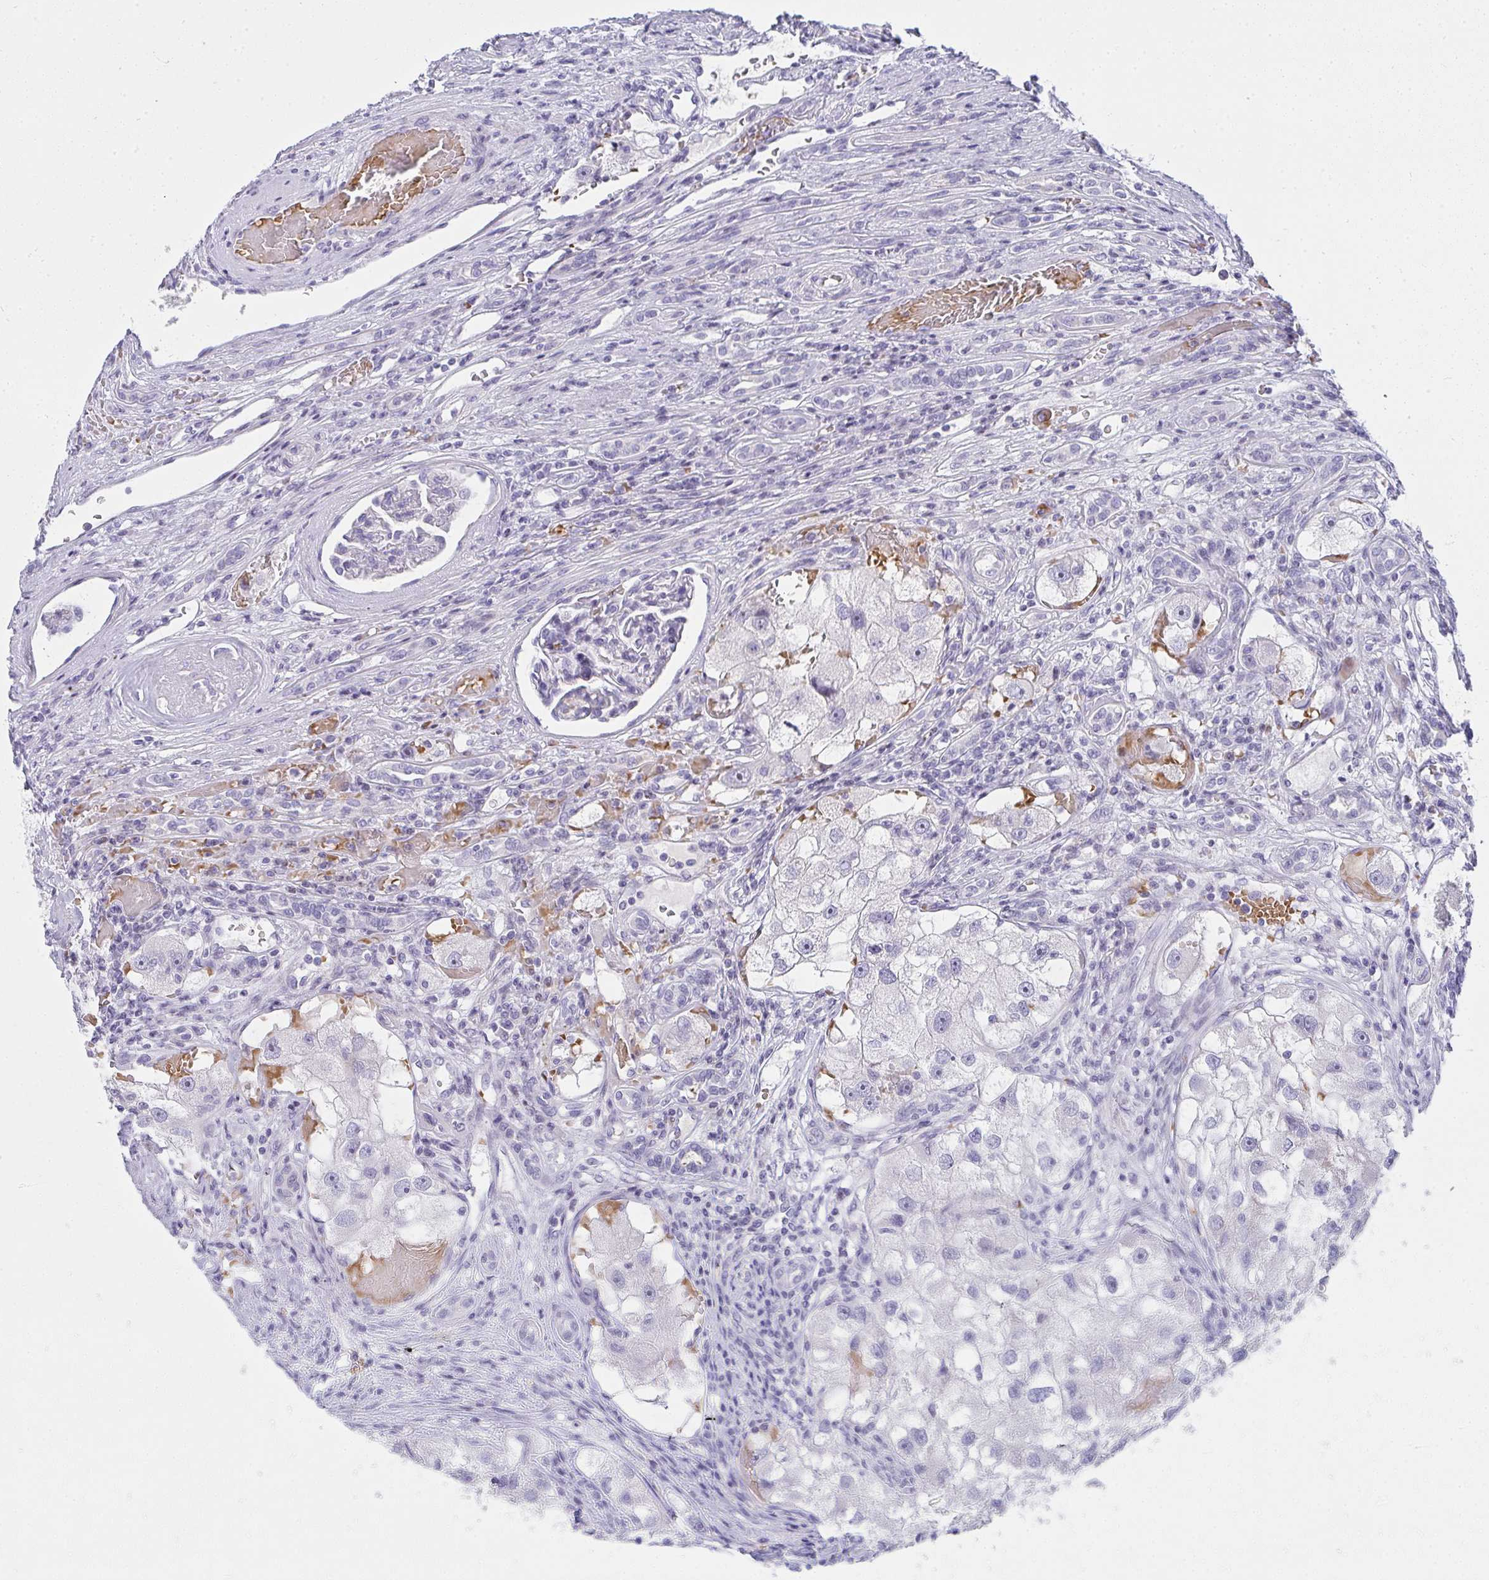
{"staining": {"intensity": "negative", "quantity": "none", "location": "none"}, "tissue": "renal cancer", "cell_type": "Tumor cells", "image_type": "cancer", "snomed": [{"axis": "morphology", "description": "Adenocarcinoma, NOS"}, {"axis": "topography", "description": "Kidney"}], "caption": "The immunohistochemistry image has no significant staining in tumor cells of renal adenocarcinoma tissue.", "gene": "ZNF182", "patient": {"sex": "male", "age": 63}}